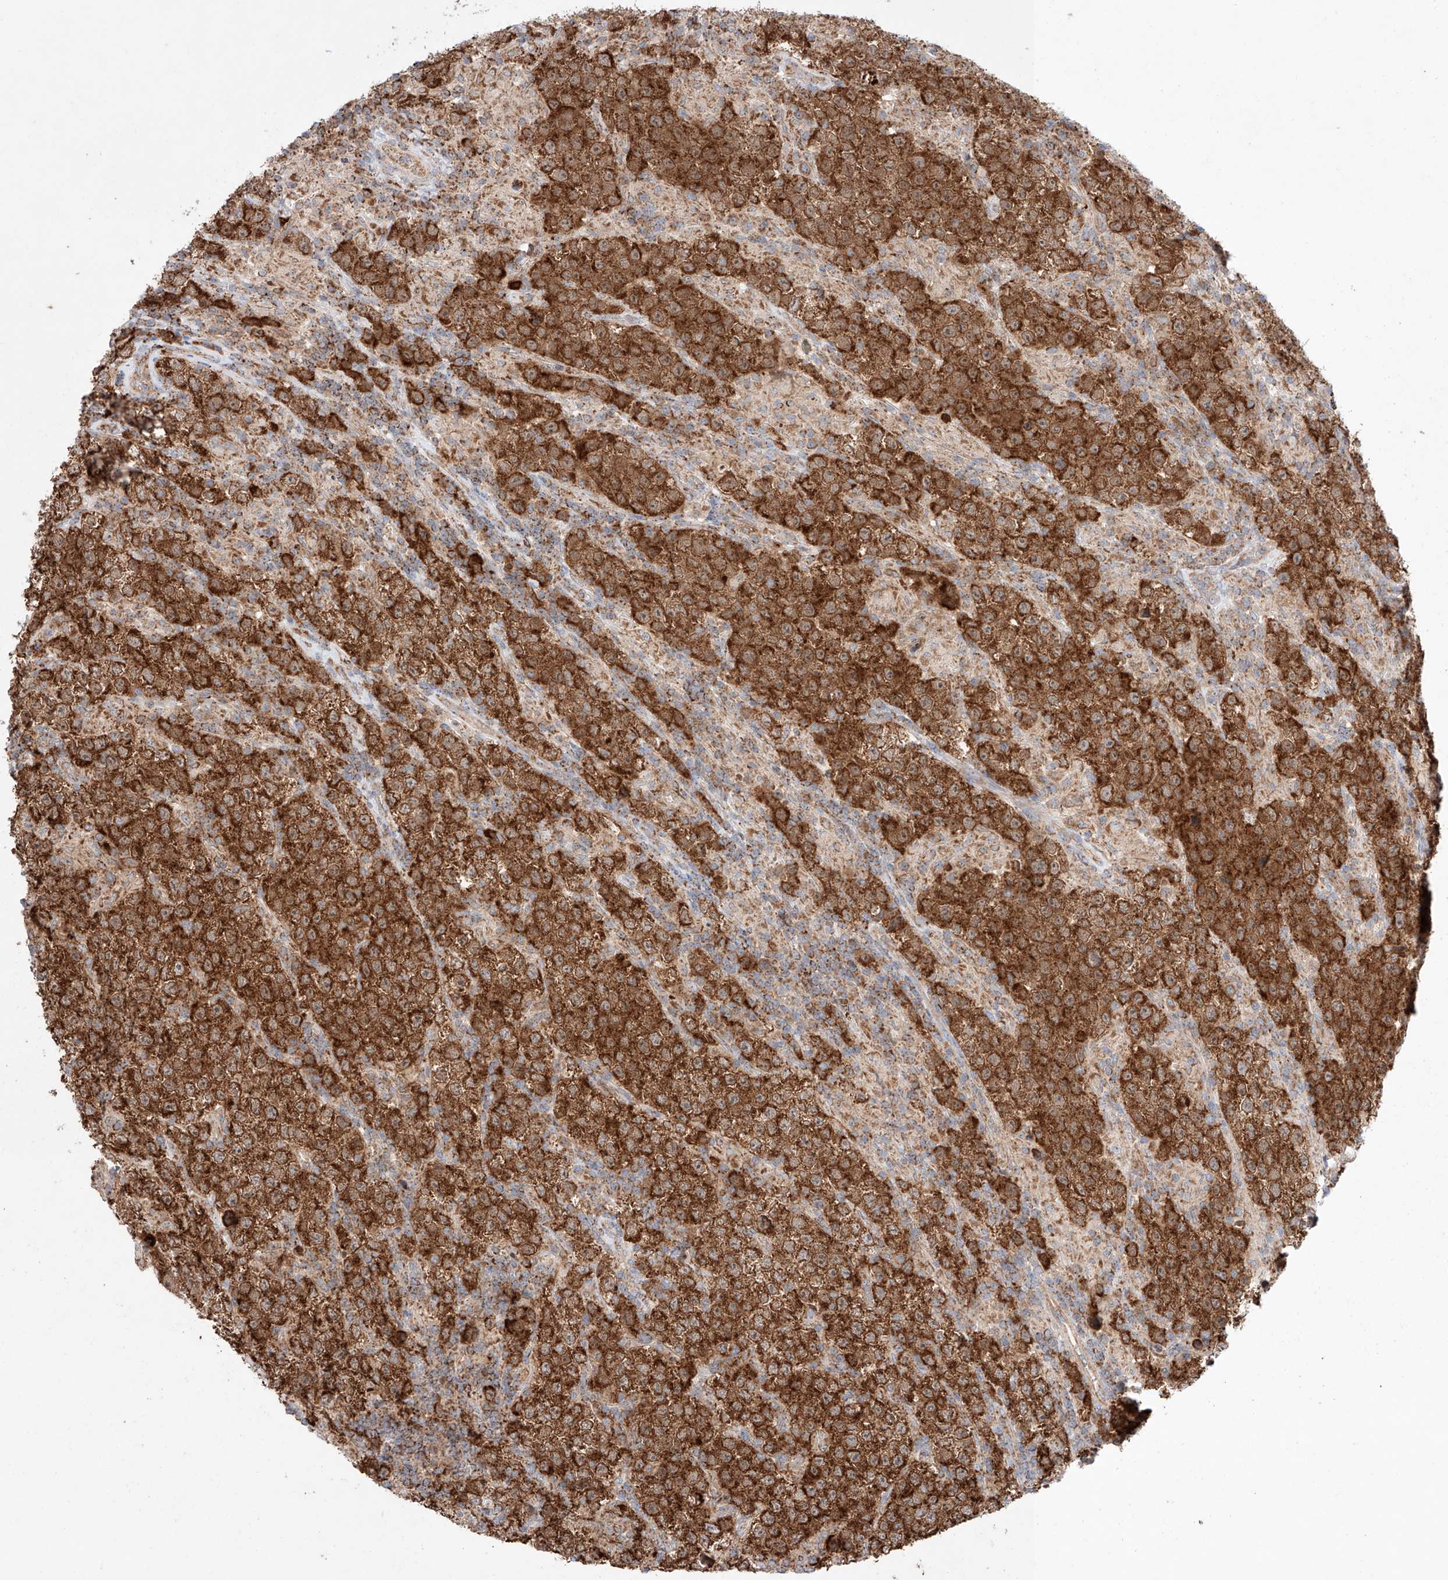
{"staining": {"intensity": "strong", "quantity": ">75%", "location": "cytoplasmic/membranous"}, "tissue": "testis cancer", "cell_type": "Tumor cells", "image_type": "cancer", "snomed": [{"axis": "morphology", "description": "Normal tissue, NOS"}, {"axis": "morphology", "description": "Urothelial carcinoma, High grade"}, {"axis": "morphology", "description": "Seminoma, NOS"}, {"axis": "morphology", "description": "Carcinoma, Embryonal, NOS"}, {"axis": "topography", "description": "Urinary bladder"}, {"axis": "topography", "description": "Testis"}], "caption": "This is a histology image of immunohistochemistry (IHC) staining of embryonal carcinoma (testis), which shows strong expression in the cytoplasmic/membranous of tumor cells.", "gene": "KTI12", "patient": {"sex": "male", "age": 41}}